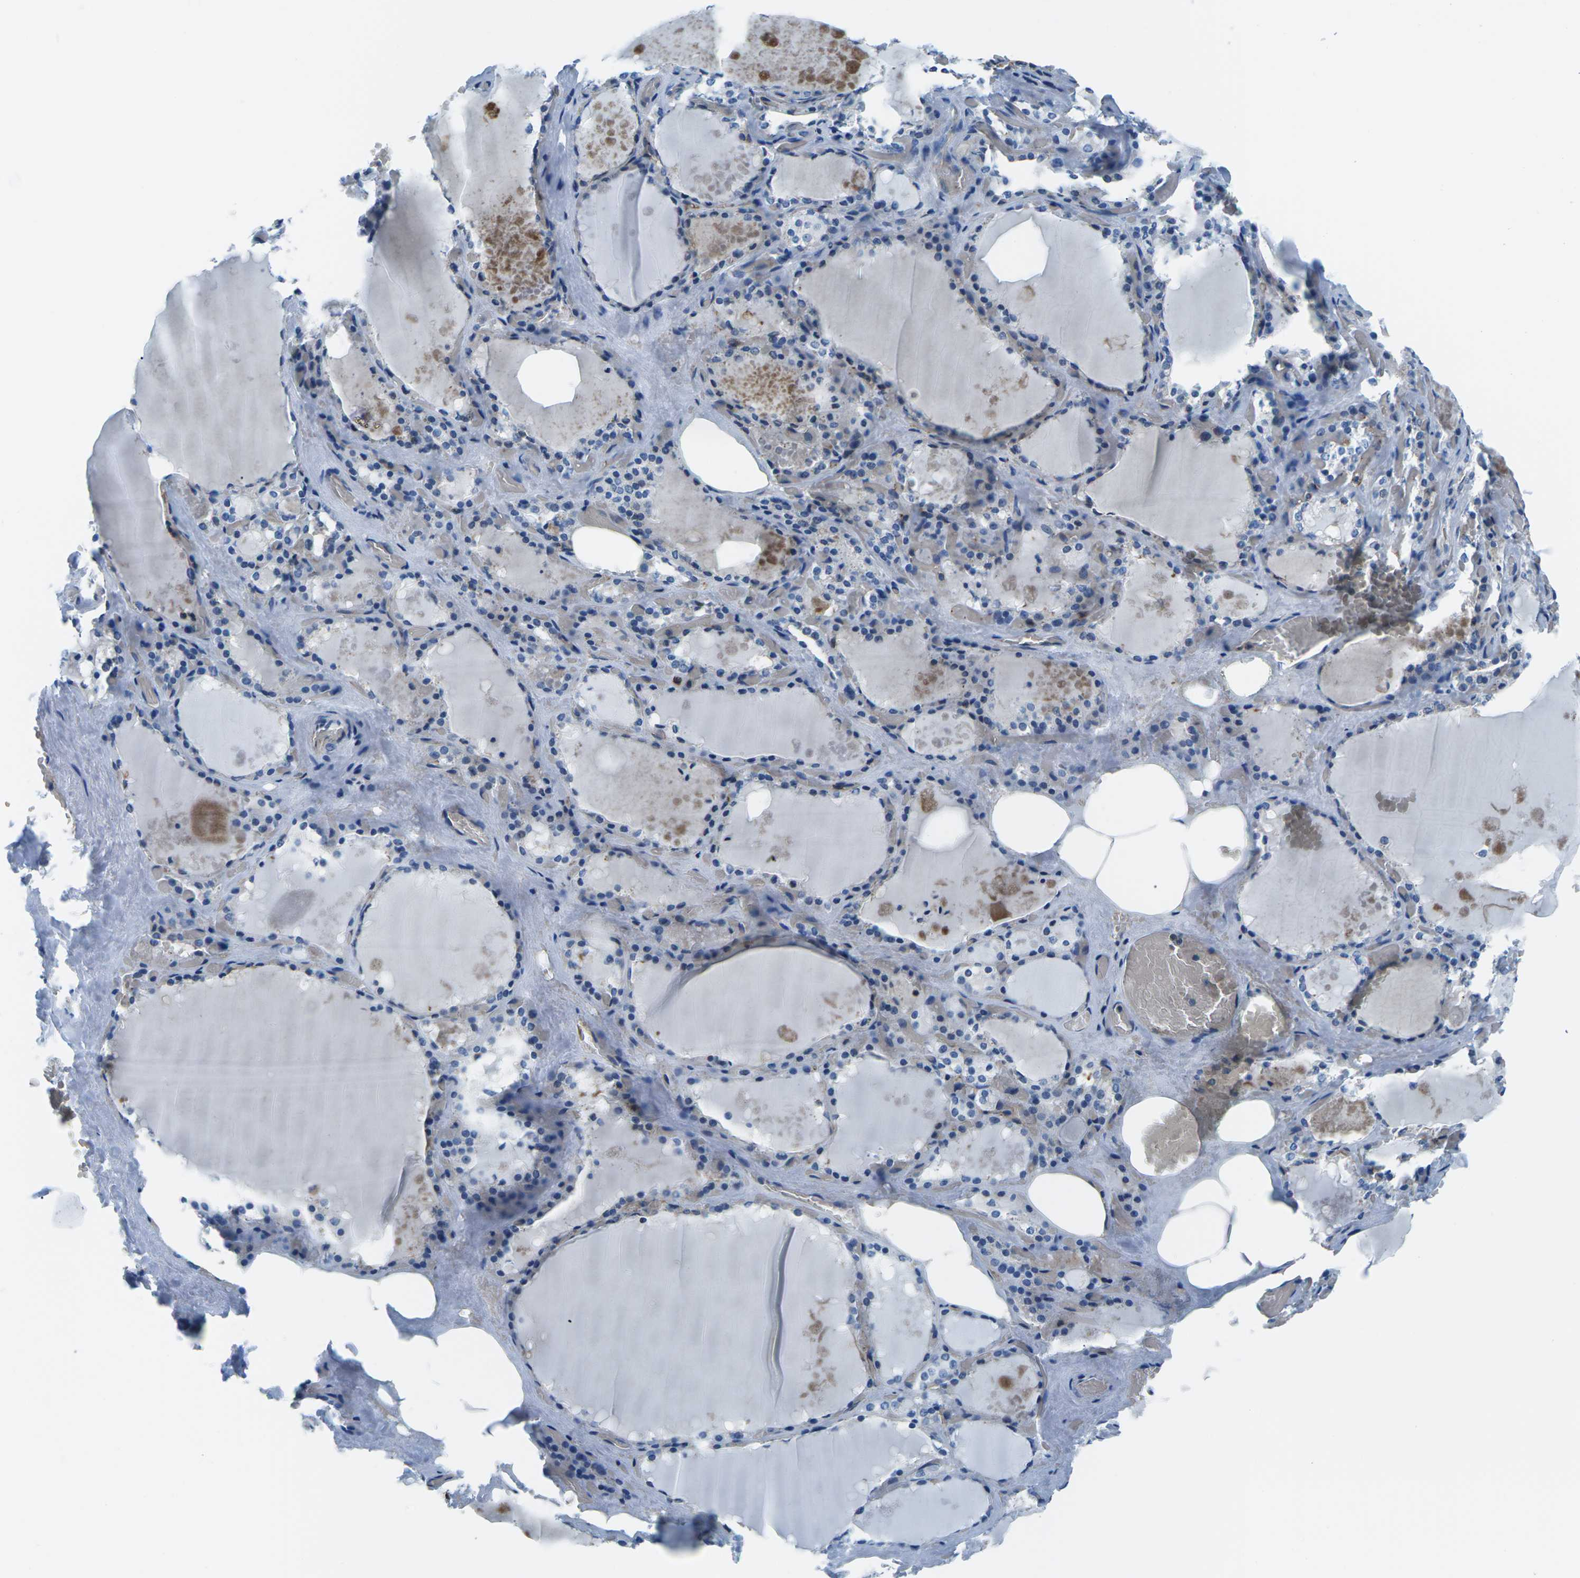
{"staining": {"intensity": "weak", "quantity": "25%-75%", "location": "cytoplasmic/membranous"}, "tissue": "thyroid gland", "cell_type": "Glandular cells", "image_type": "normal", "snomed": [{"axis": "morphology", "description": "Normal tissue, NOS"}, {"axis": "topography", "description": "Thyroid gland"}], "caption": "High-power microscopy captured an immunohistochemistry (IHC) histopathology image of normal thyroid gland, revealing weak cytoplasmic/membranous staining in approximately 25%-75% of glandular cells.", "gene": "SOCS4", "patient": {"sex": "male", "age": 61}}